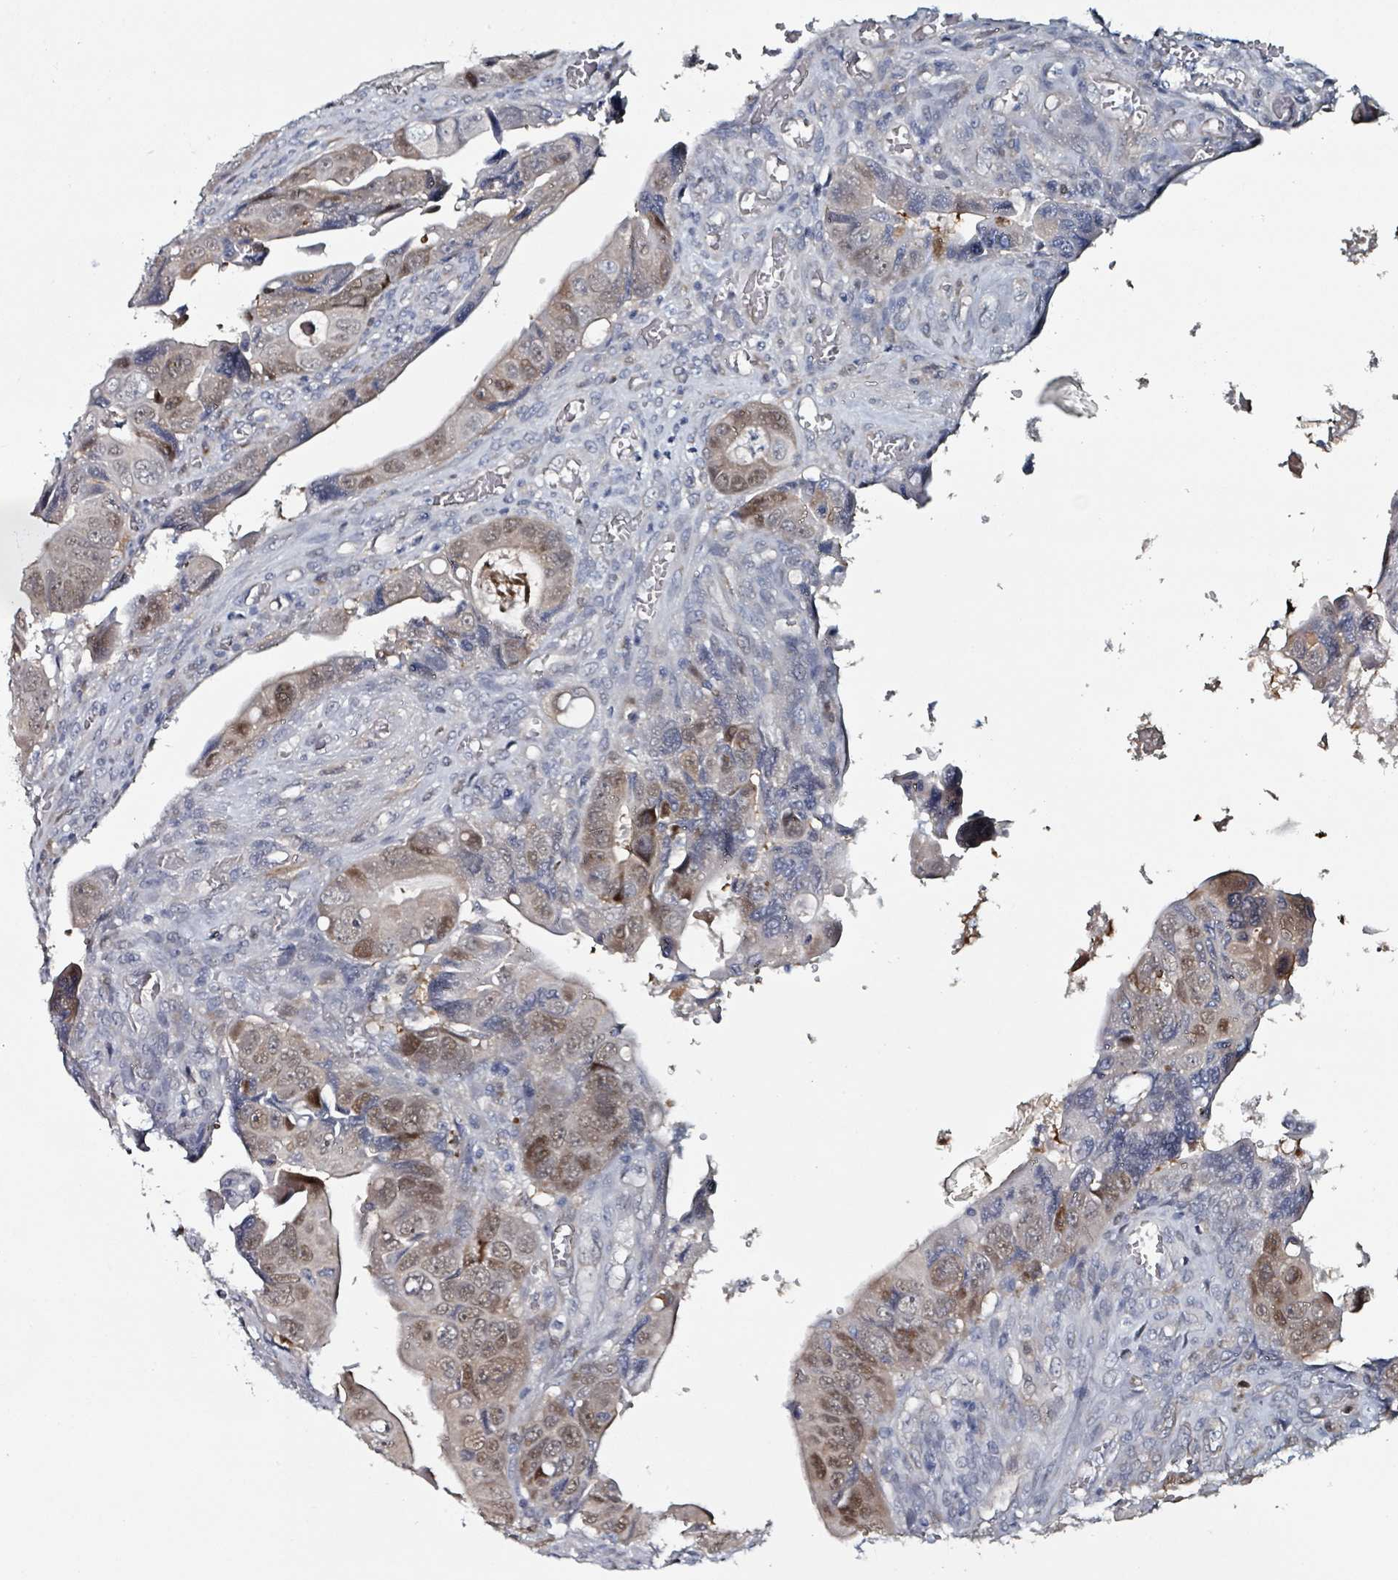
{"staining": {"intensity": "moderate", "quantity": "25%-75%", "location": "cytoplasmic/membranous,nuclear"}, "tissue": "colorectal cancer", "cell_type": "Tumor cells", "image_type": "cancer", "snomed": [{"axis": "morphology", "description": "Adenocarcinoma, NOS"}, {"axis": "topography", "description": "Rectum"}], "caption": "Immunohistochemical staining of human colorectal adenocarcinoma reveals medium levels of moderate cytoplasmic/membranous and nuclear protein expression in approximately 25%-75% of tumor cells.", "gene": "B3GAT3", "patient": {"sex": "female", "age": 78}}